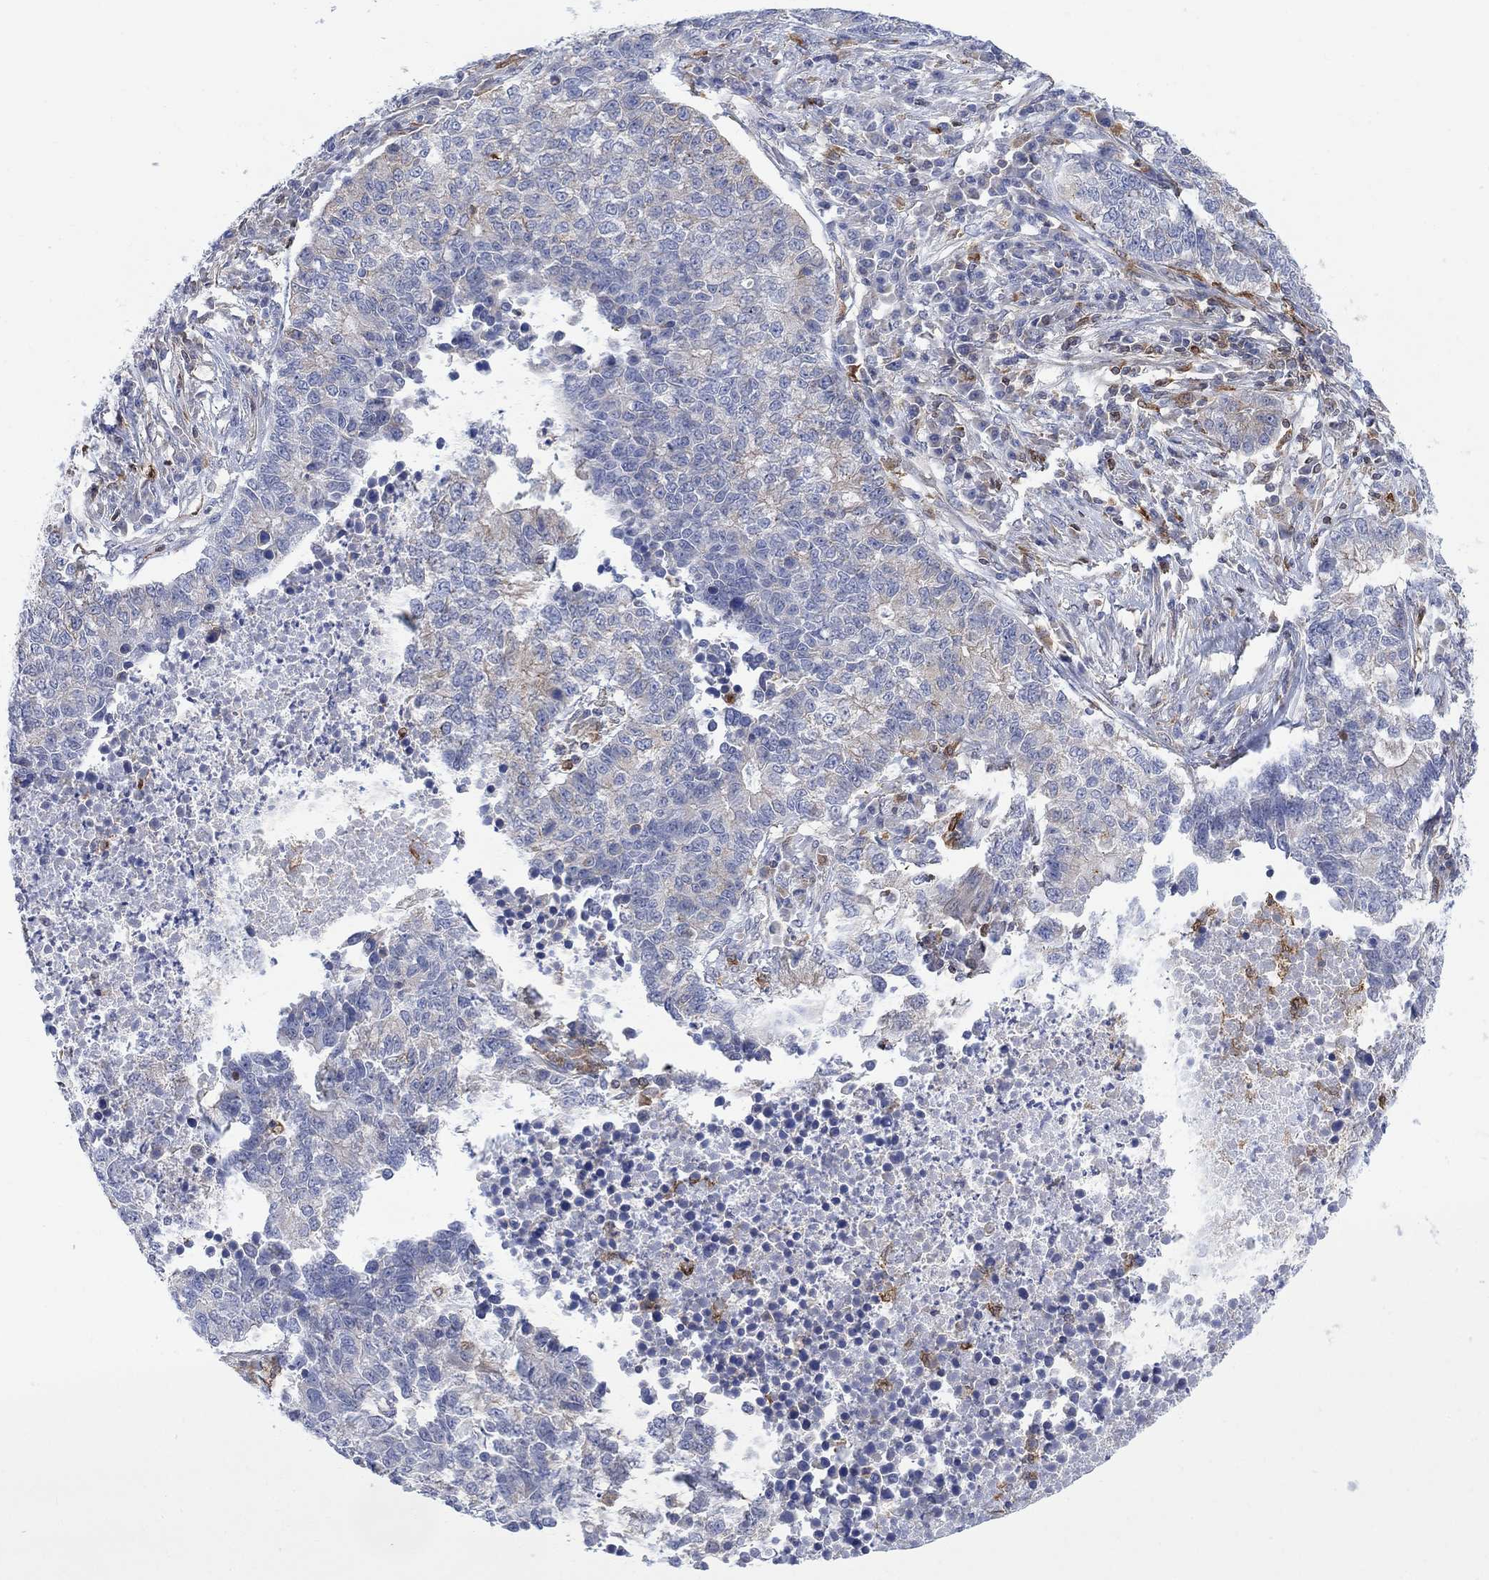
{"staining": {"intensity": "negative", "quantity": "none", "location": "none"}, "tissue": "lung cancer", "cell_type": "Tumor cells", "image_type": "cancer", "snomed": [{"axis": "morphology", "description": "Adenocarcinoma, NOS"}, {"axis": "topography", "description": "Lung"}], "caption": "Lung cancer was stained to show a protein in brown. There is no significant positivity in tumor cells. (Stains: DAB (3,3'-diaminobenzidine) immunohistochemistry with hematoxylin counter stain, Microscopy: brightfield microscopy at high magnification).", "gene": "GBP5", "patient": {"sex": "male", "age": 57}}